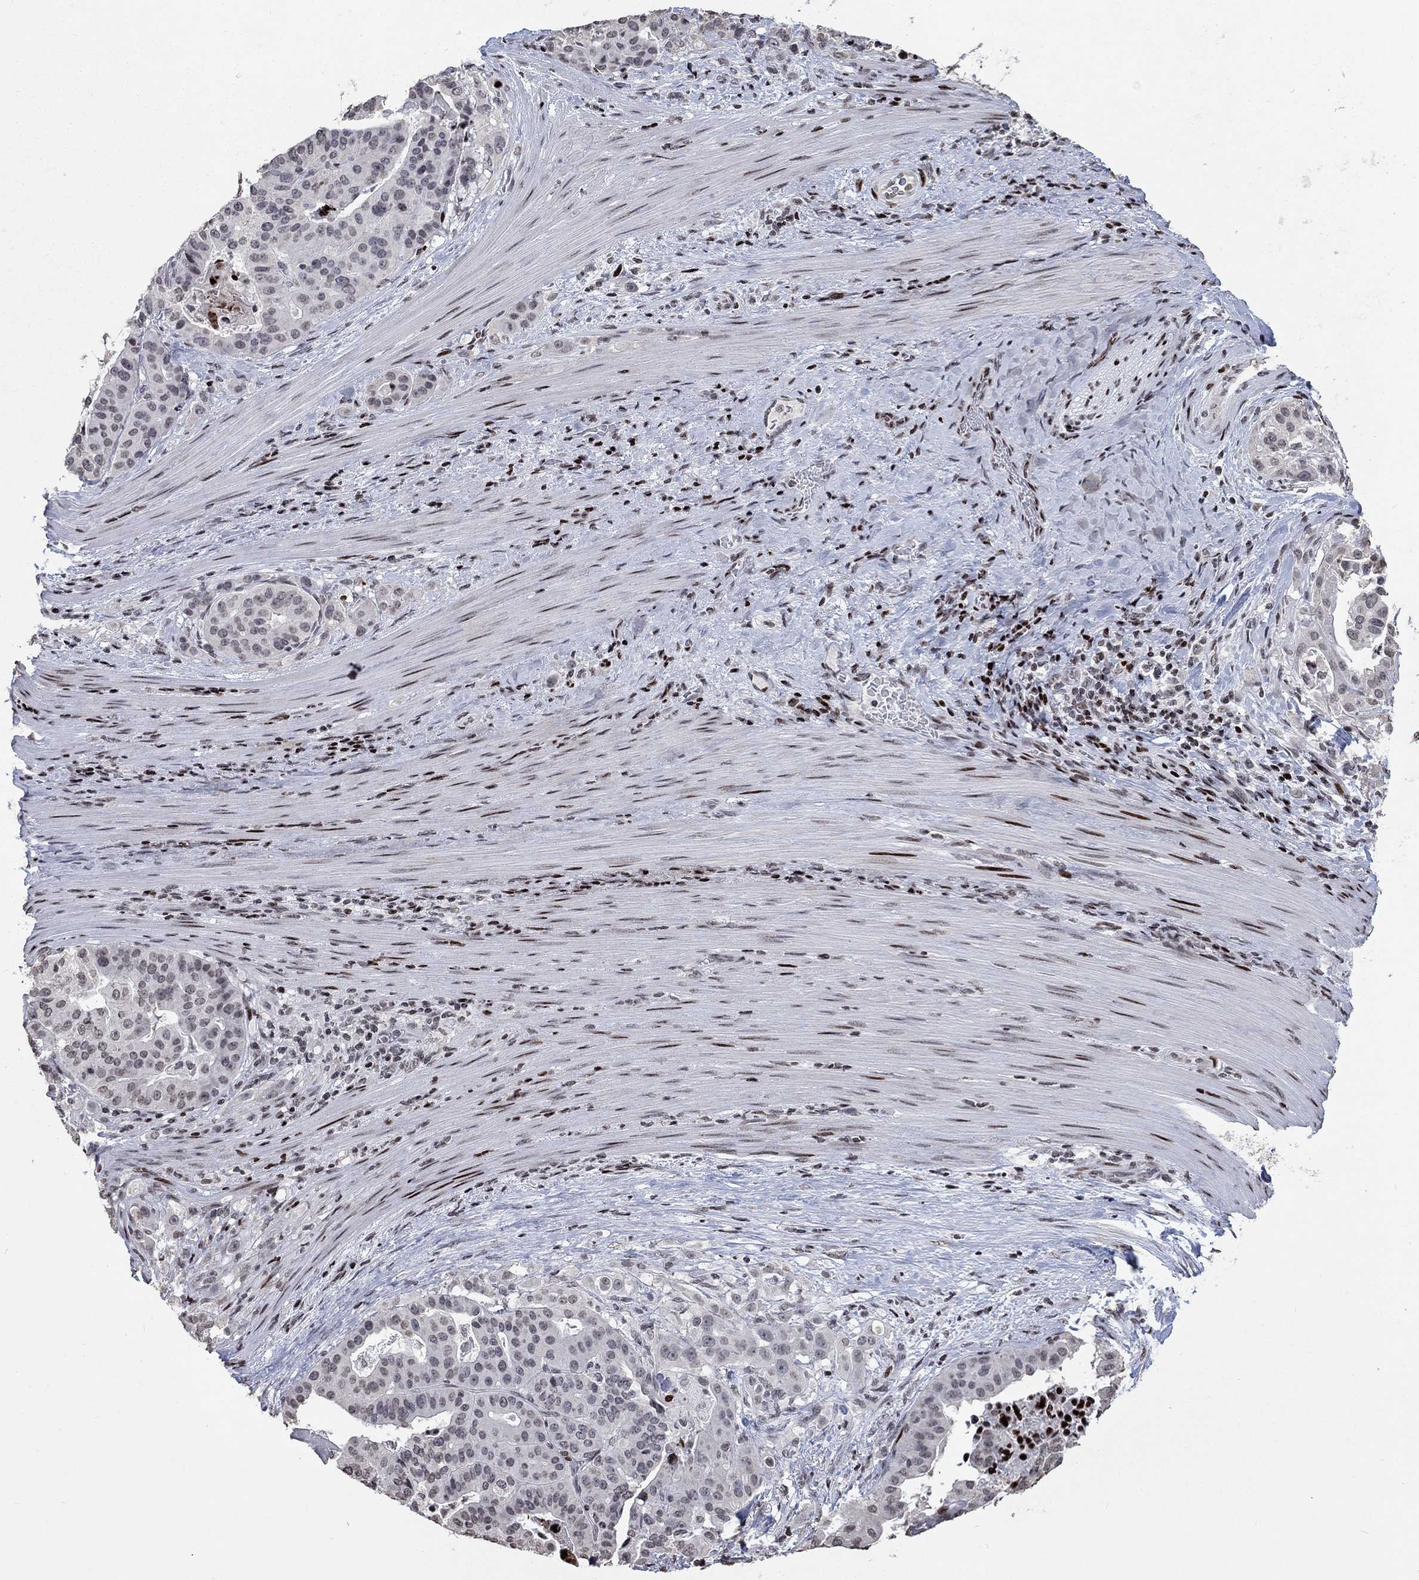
{"staining": {"intensity": "negative", "quantity": "none", "location": "none"}, "tissue": "stomach cancer", "cell_type": "Tumor cells", "image_type": "cancer", "snomed": [{"axis": "morphology", "description": "Adenocarcinoma, NOS"}, {"axis": "topography", "description": "Stomach"}], "caption": "Immunohistochemical staining of human adenocarcinoma (stomach) demonstrates no significant positivity in tumor cells.", "gene": "SRSF3", "patient": {"sex": "male", "age": 48}}